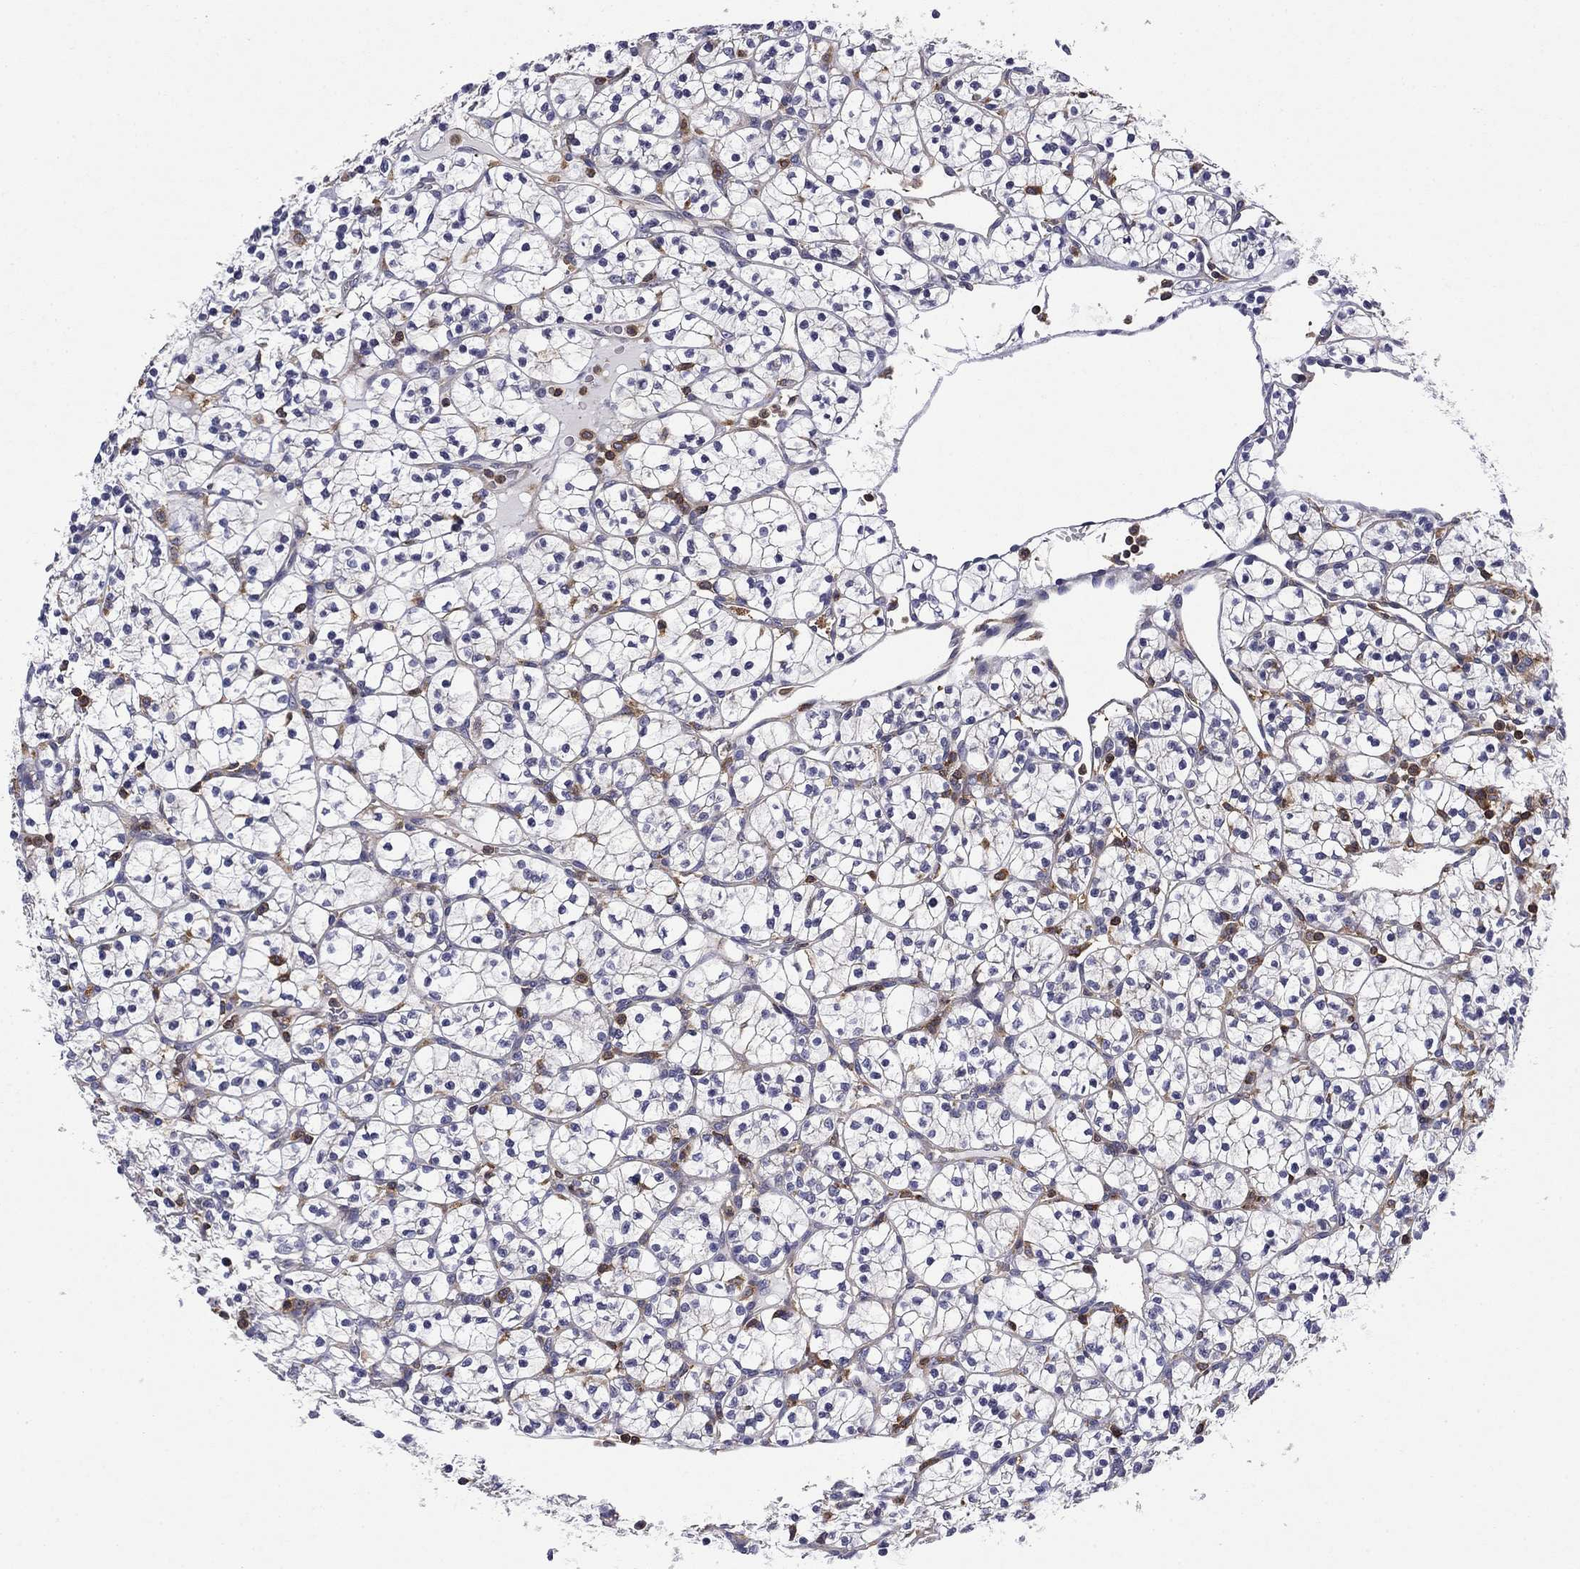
{"staining": {"intensity": "moderate", "quantity": "<25%", "location": "cytoplasmic/membranous"}, "tissue": "renal cancer", "cell_type": "Tumor cells", "image_type": "cancer", "snomed": [{"axis": "morphology", "description": "Adenocarcinoma, NOS"}, {"axis": "topography", "description": "Kidney"}], "caption": "Protein positivity by immunohistochemistry (IHC) displays moderate cytoplasmic/membranous expression in about <25% of tumor cells in adenocarcinoma (renal). (DAB IHC, brown staining for protein, blue staining for nuclei).", "gene": "ARHGAP45", "patient": {"sex": "female", "age": 89}}